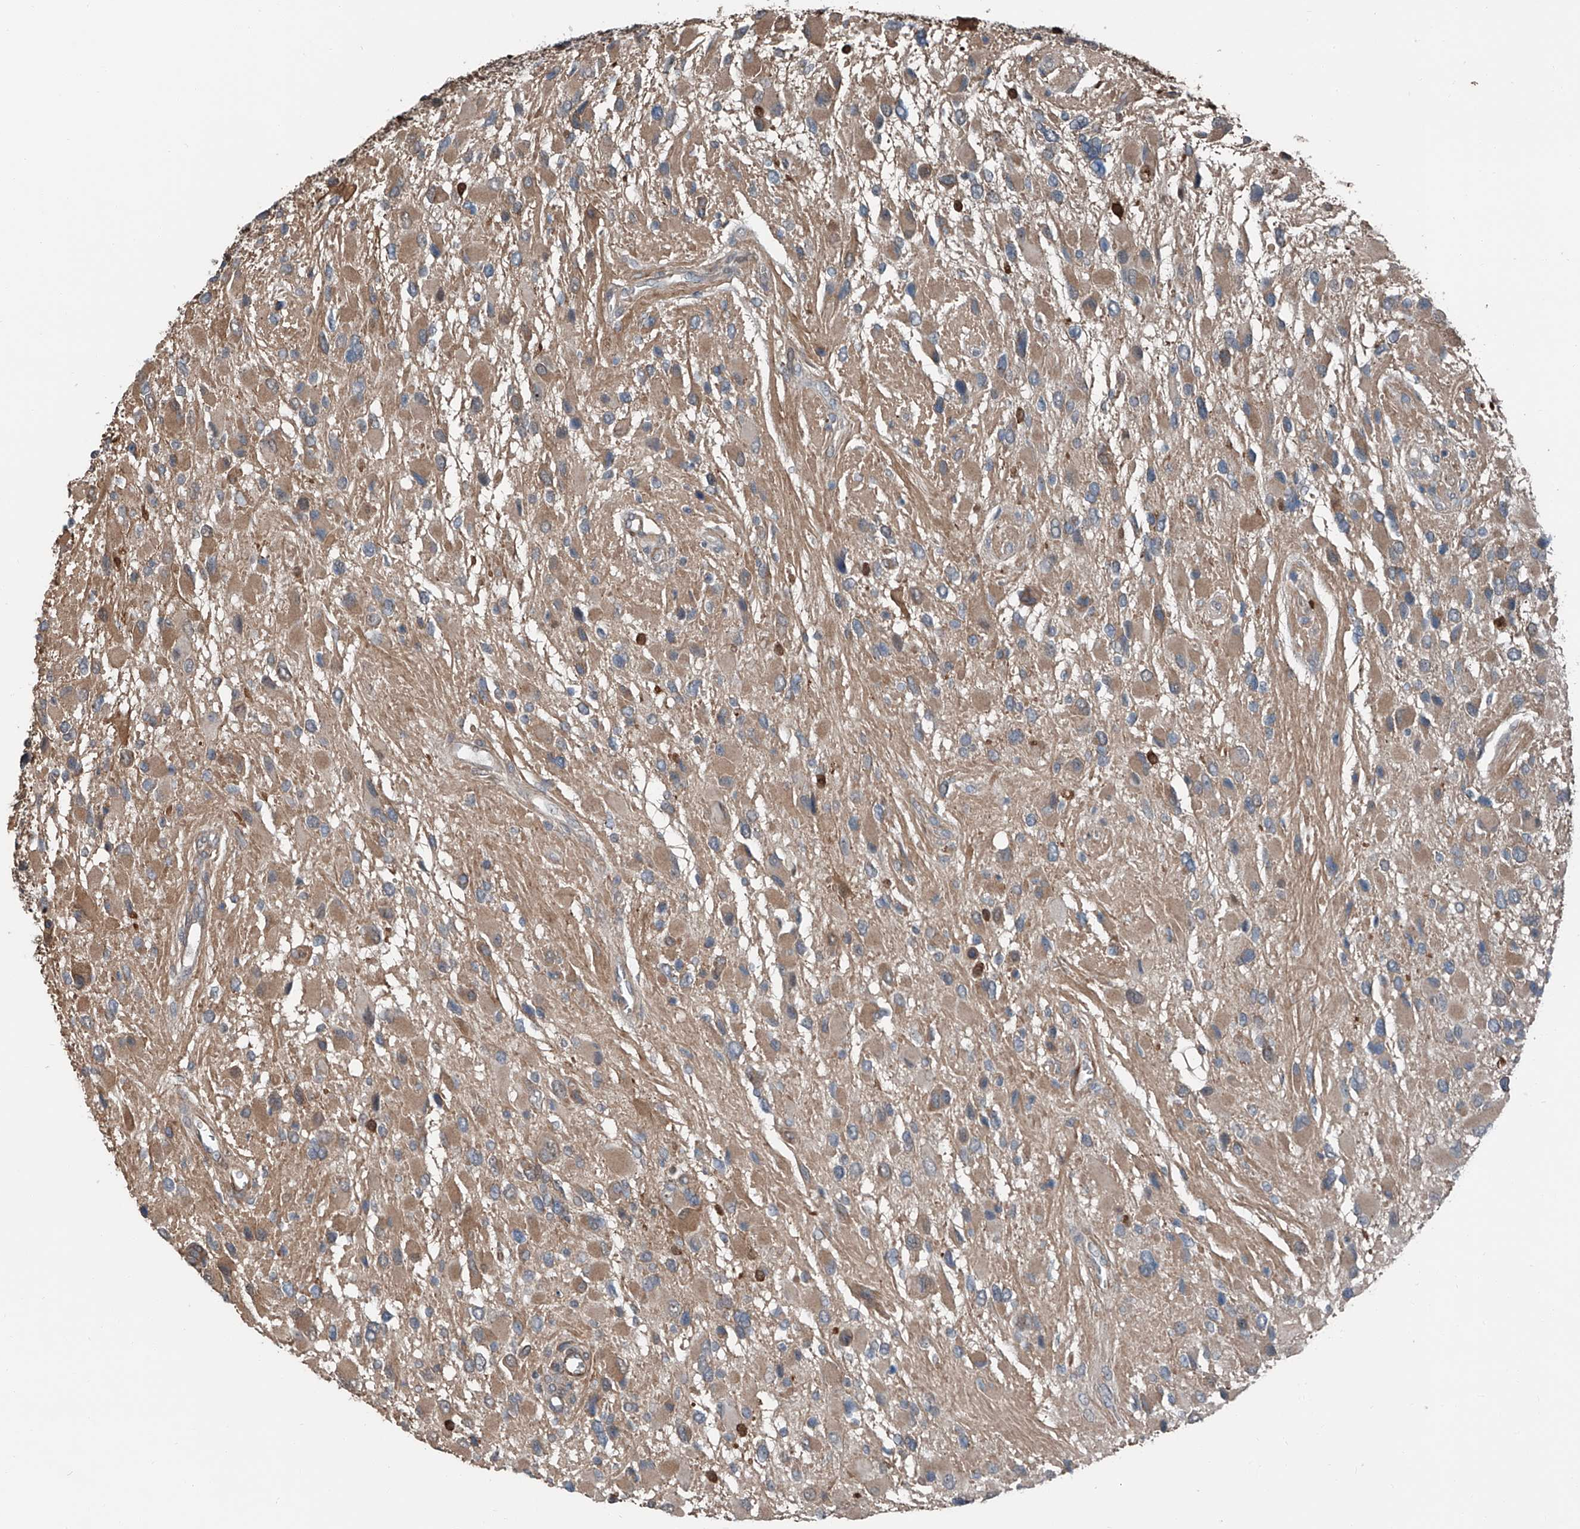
{"staining": {"intensity": "moderate", "quantity": ">75%", "location": "cytoplasmic/membranous"}, "tissue": "glioma", "cell_type": "Tumor cells", "image_type": "cancer", "snomed": [{"axis": "morphology", "description": "Glioma, malignant, High grade"}, {"axis": "topography", "description": "Brain"}], "caption": "Glioma stained with a brown dye demonstrates moderate cytoplasmic/membranous positive positivity in about >75% of tumor cells.", "gene": "HSPA6", "patient": {"sex": "male", "age": 53}}